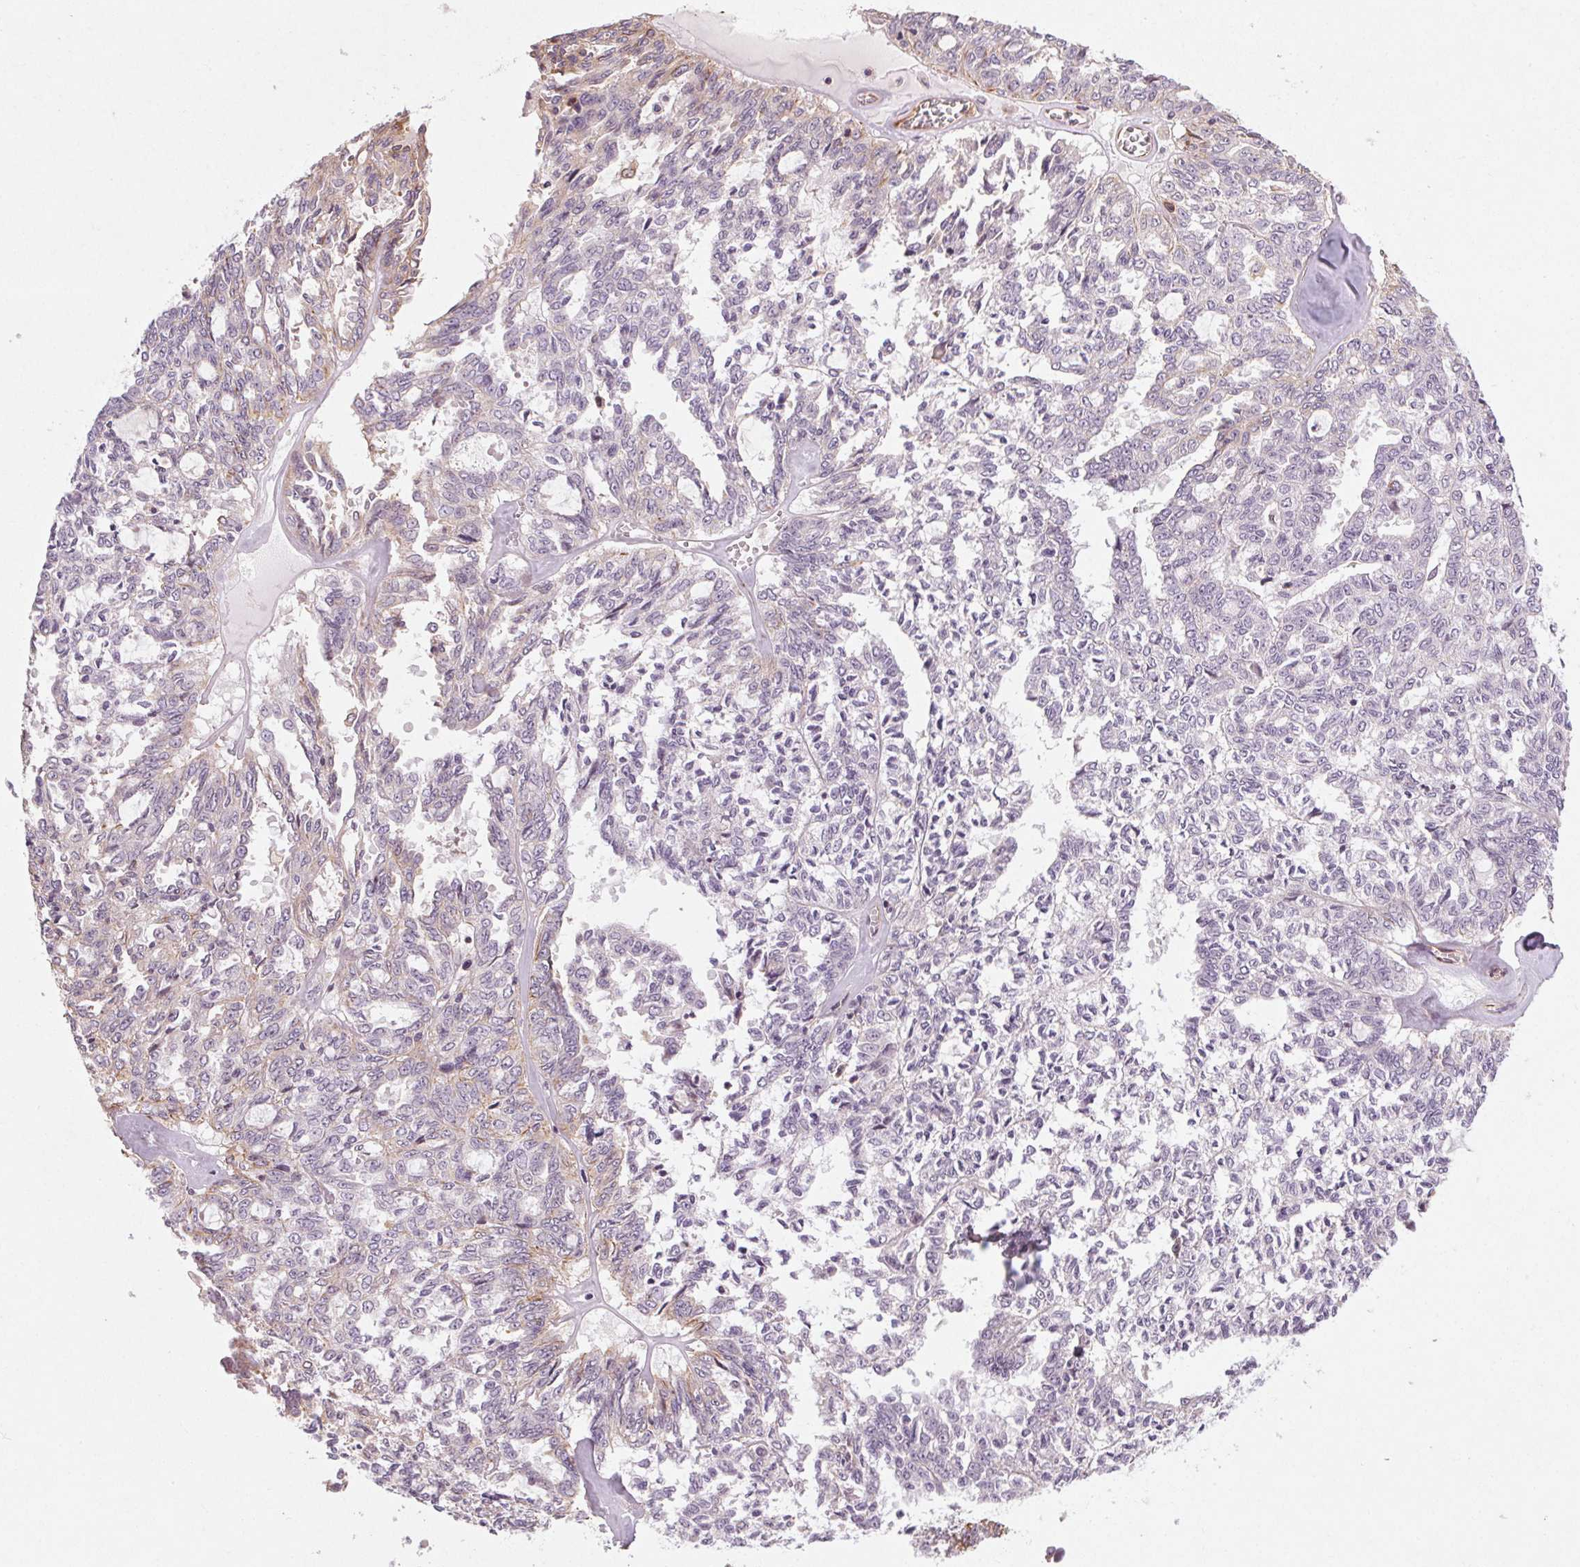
{"staining": {"intensity": "negative", "quantity": "none", "location": "none"}, "tissue": "ovarian cancer", "cell_type": "Tumor cells", "image_type": "cancer", "snomed": [{"axis": "morphology", "description": "Cystadenocarcinoma, serous, NOS"}, {"axis": "topography", "description": "Ovary"}], "caption": "Tumor cells are negative for brown protein staining in serous cystadenocarcinoma (ovarian).", "gene": "CCSER1", "patient": {"sex": "female", "age": 71}}